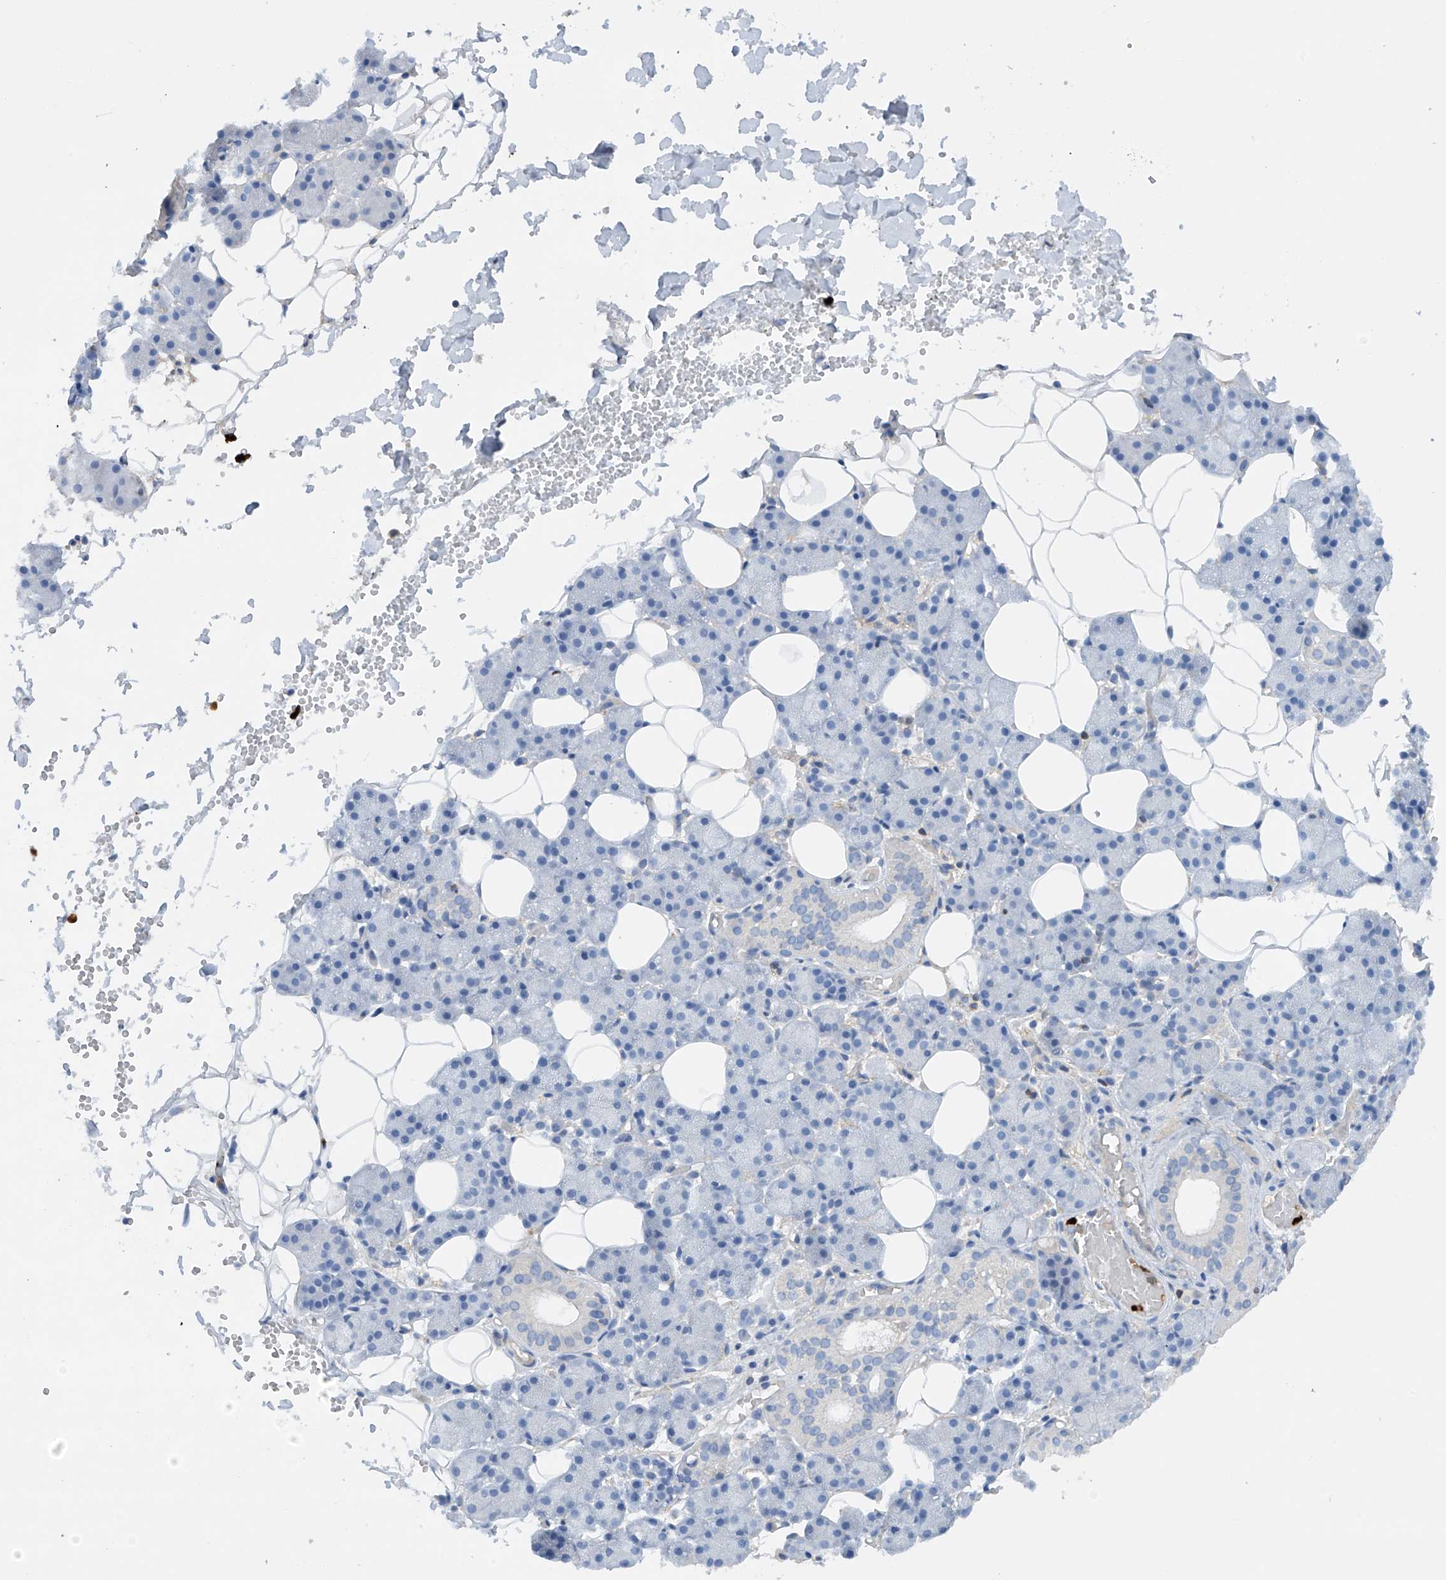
{"staining": {"intensity": "negative", "quantity": "none", "location": "none"}, "tissue": "salivary gland", "cell_type": "Glandular cells", "image_type": "normal", "snomed": [{"axis": "morphology", "description": "Normal tissue, NOS"}, {"axis": "topography", "description": "Salivary gland"}], "caption": "The micrograph demonstrates no staining of glandular cells in unremarkable salivary gland.", "gene": "PHACTR2", "patient": {"sex": "female", "age": 33}}